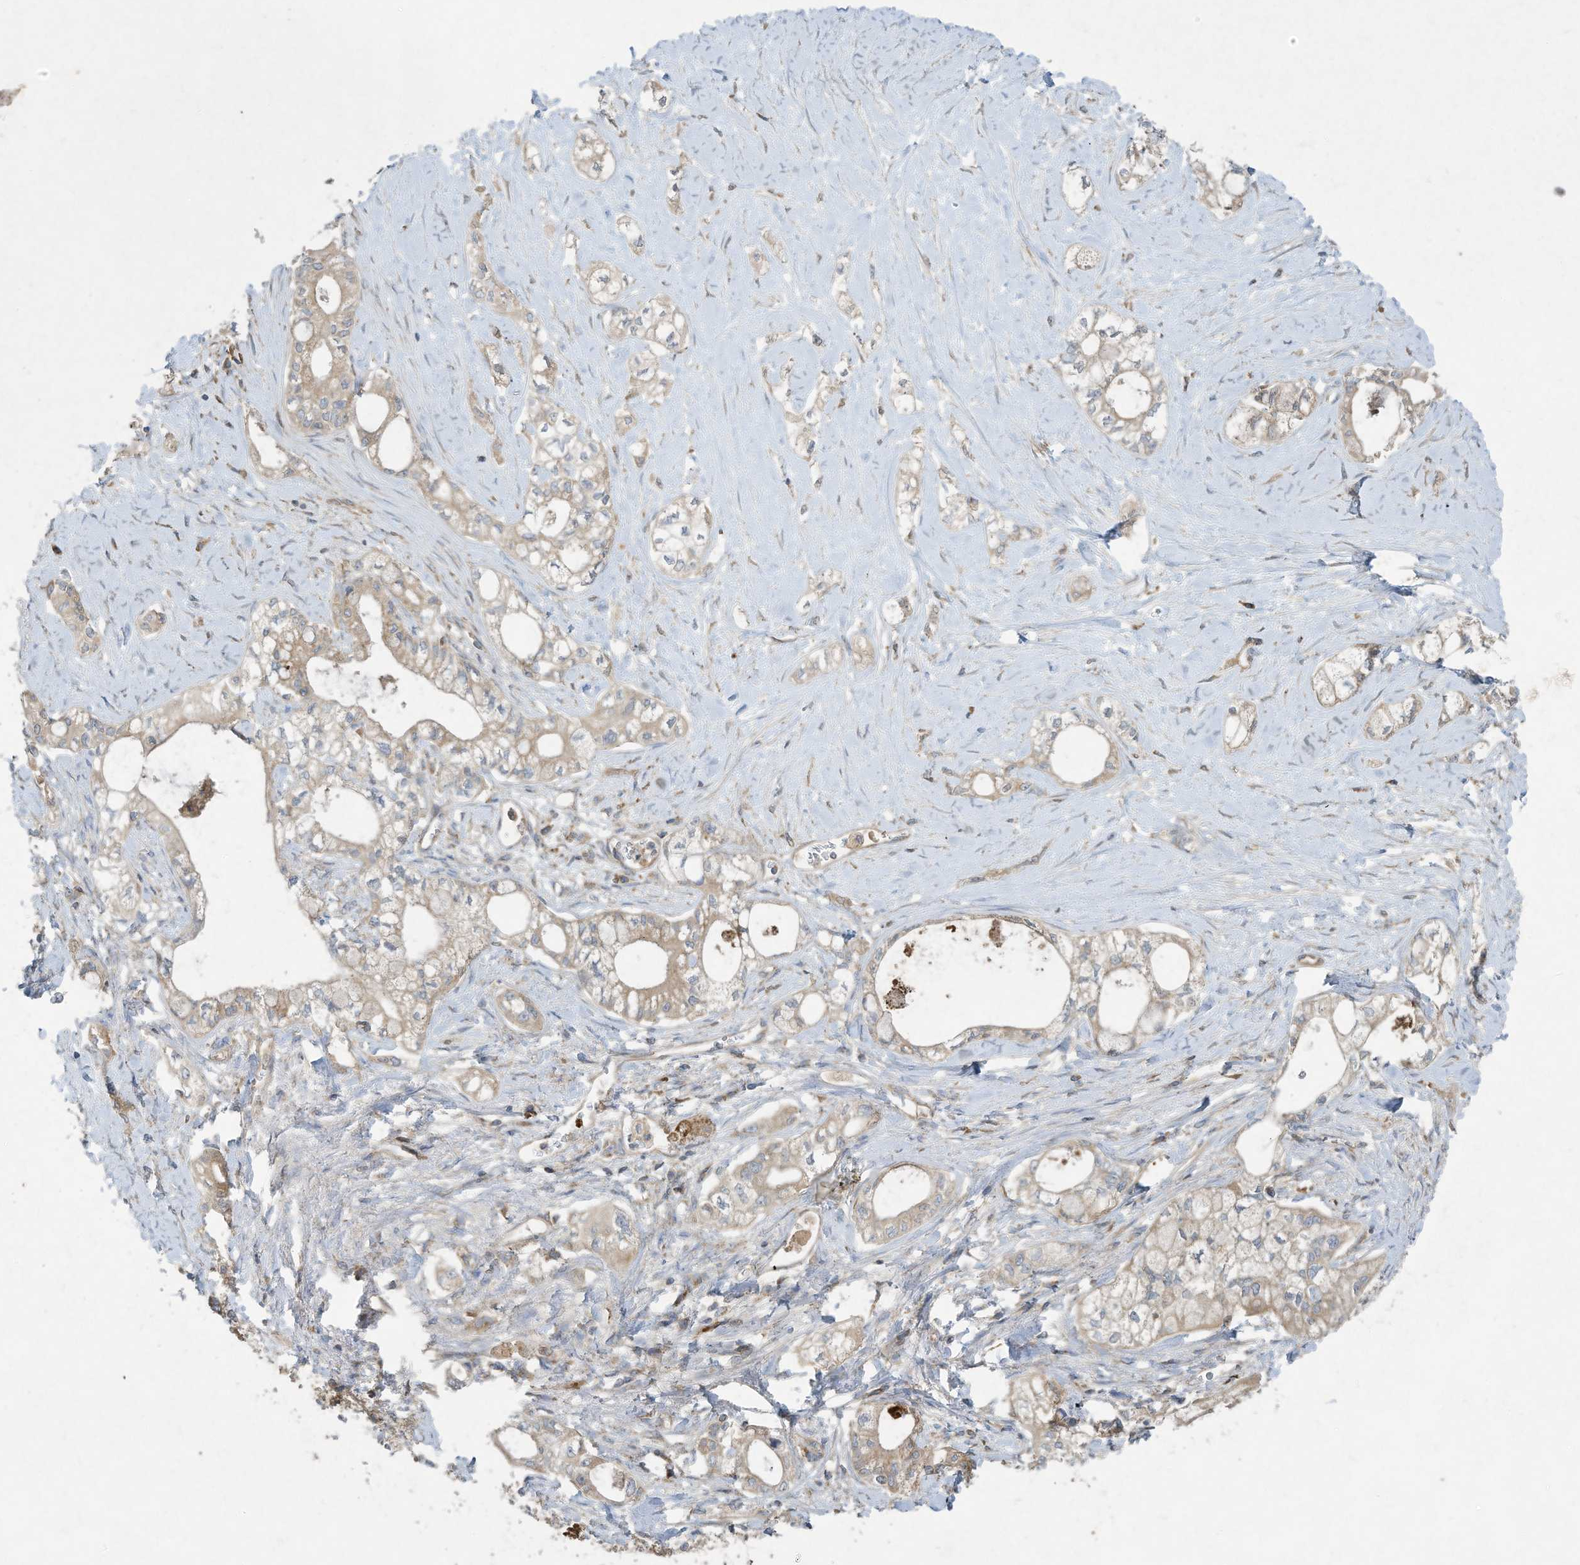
{"staining": {"intensity": "negative", "quantity": "none", "location": "none"}, "tissue": "pancreatic cancer", "cell_type": "Tumor cells", "image_type": "cancer", "snomed": [{"axis": "morphology", "description": "Adenocarcinoma, NOS"}, {"axis": "topography", "description": "Pancreas"}], "caption": "This photomicrograph is of pancreatic cancer (adenocarcinoma) stained with immunohistochemistry (IHC) to label a protein in brown with the nuclei are counter-stained blue. There is no staining in tumor cells. The staining is performed using DAB (3,3'-diaminobenzidine) brown chromogen with nuclei counter-stained in using hematoxylin.", "gene": "SYNJ2", "patient": {"sex": "male", "age": 70}}